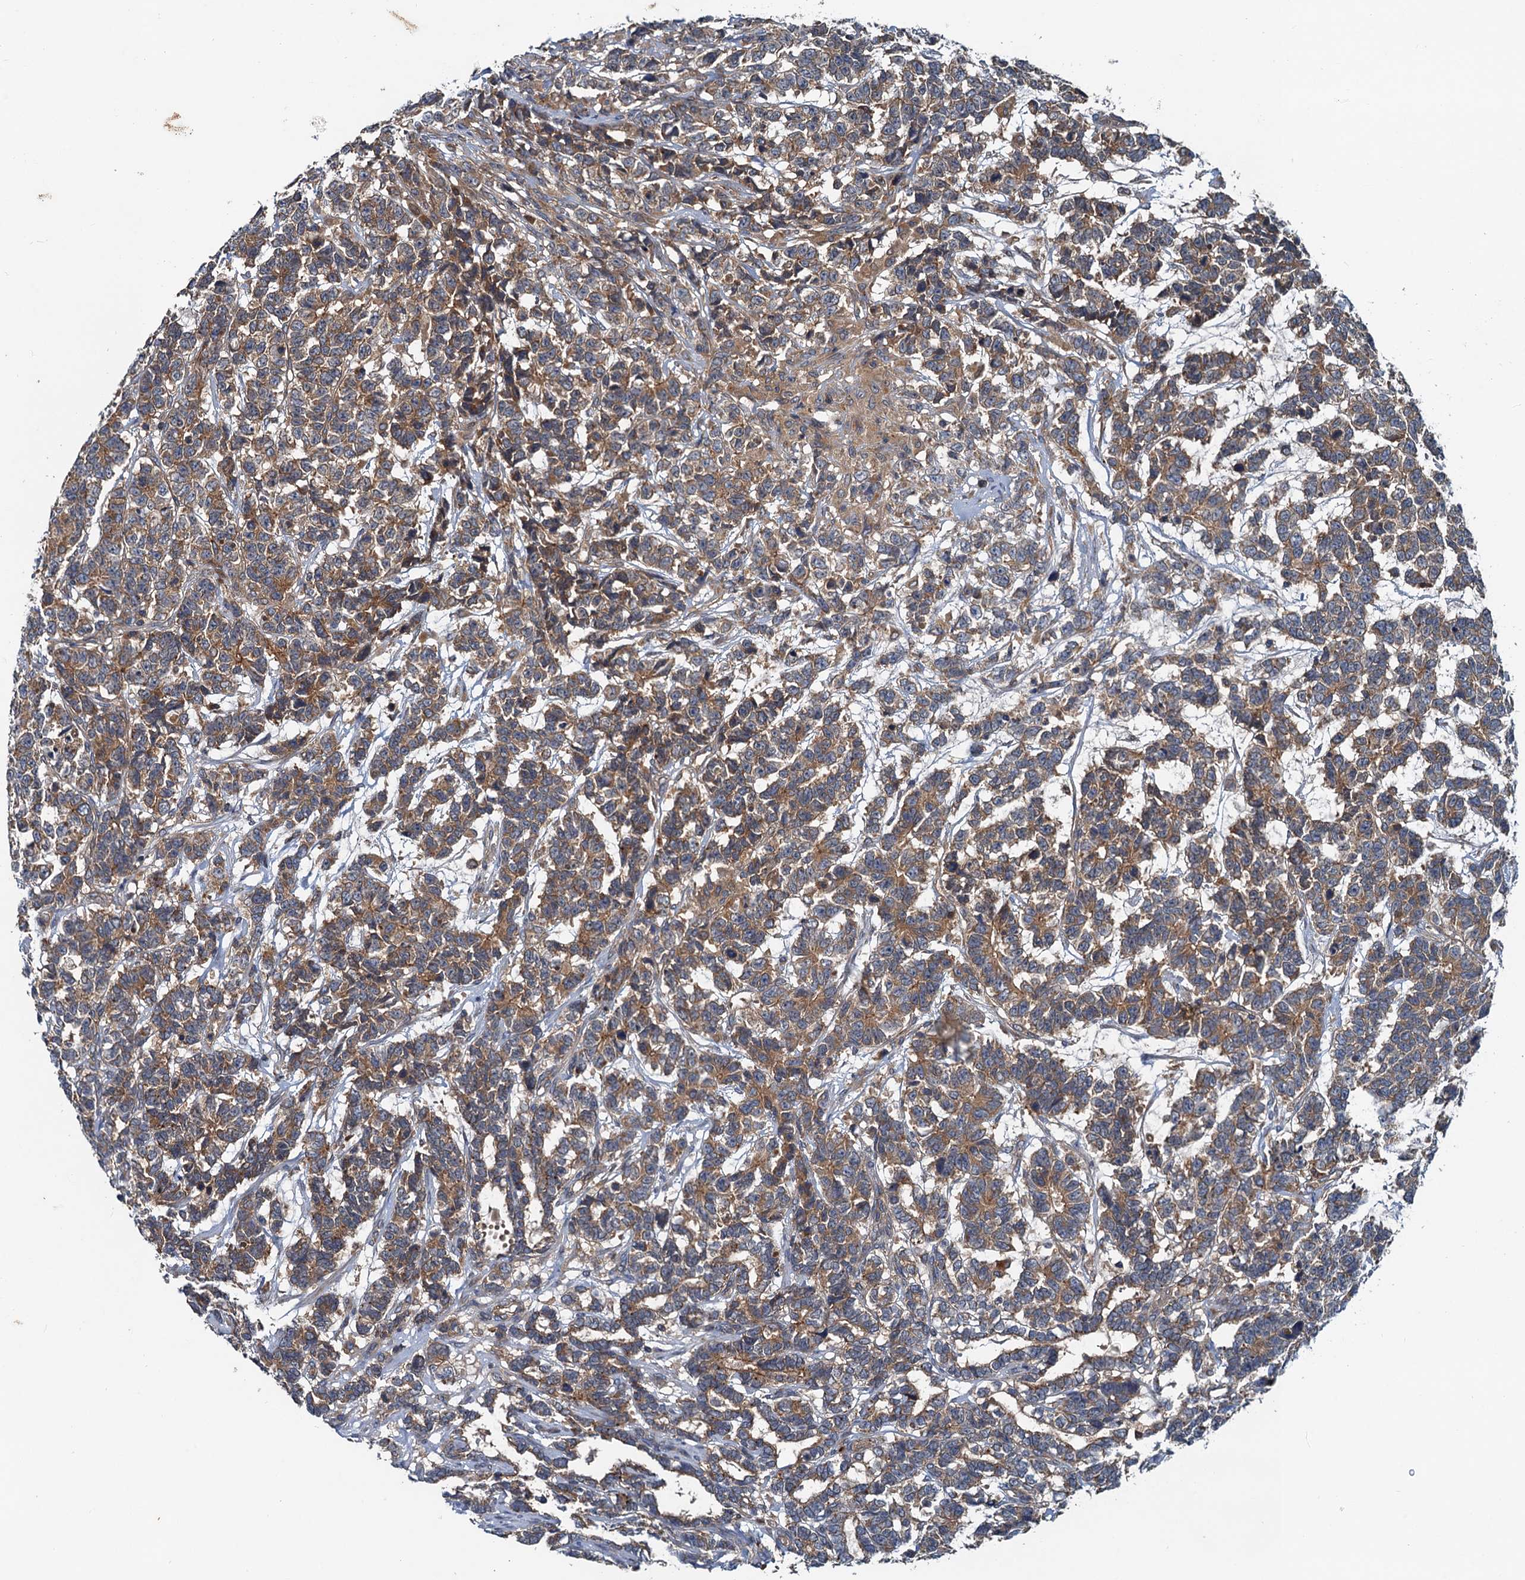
{"staining": {"intensity": "moderate", "quantity": ">75%", "location": "cytoplasmic/membranous"}, "tissue": "testis cancer", "cell_type": "Tumor cells", "image_type": "cancer", "snomed": [{"axis": "morphology", "description": "Carcinoma, Embryonal, NOS"}, {"axis": "topography", "description": "Testis"}], "caption": "A brown stain highlights moderate cytoplasmic/membranous staining of a protein in human testis embryonal carcinoma tumor cells.", "gene": "EFL1", "patient": {"sex": "male", "age": 26}}